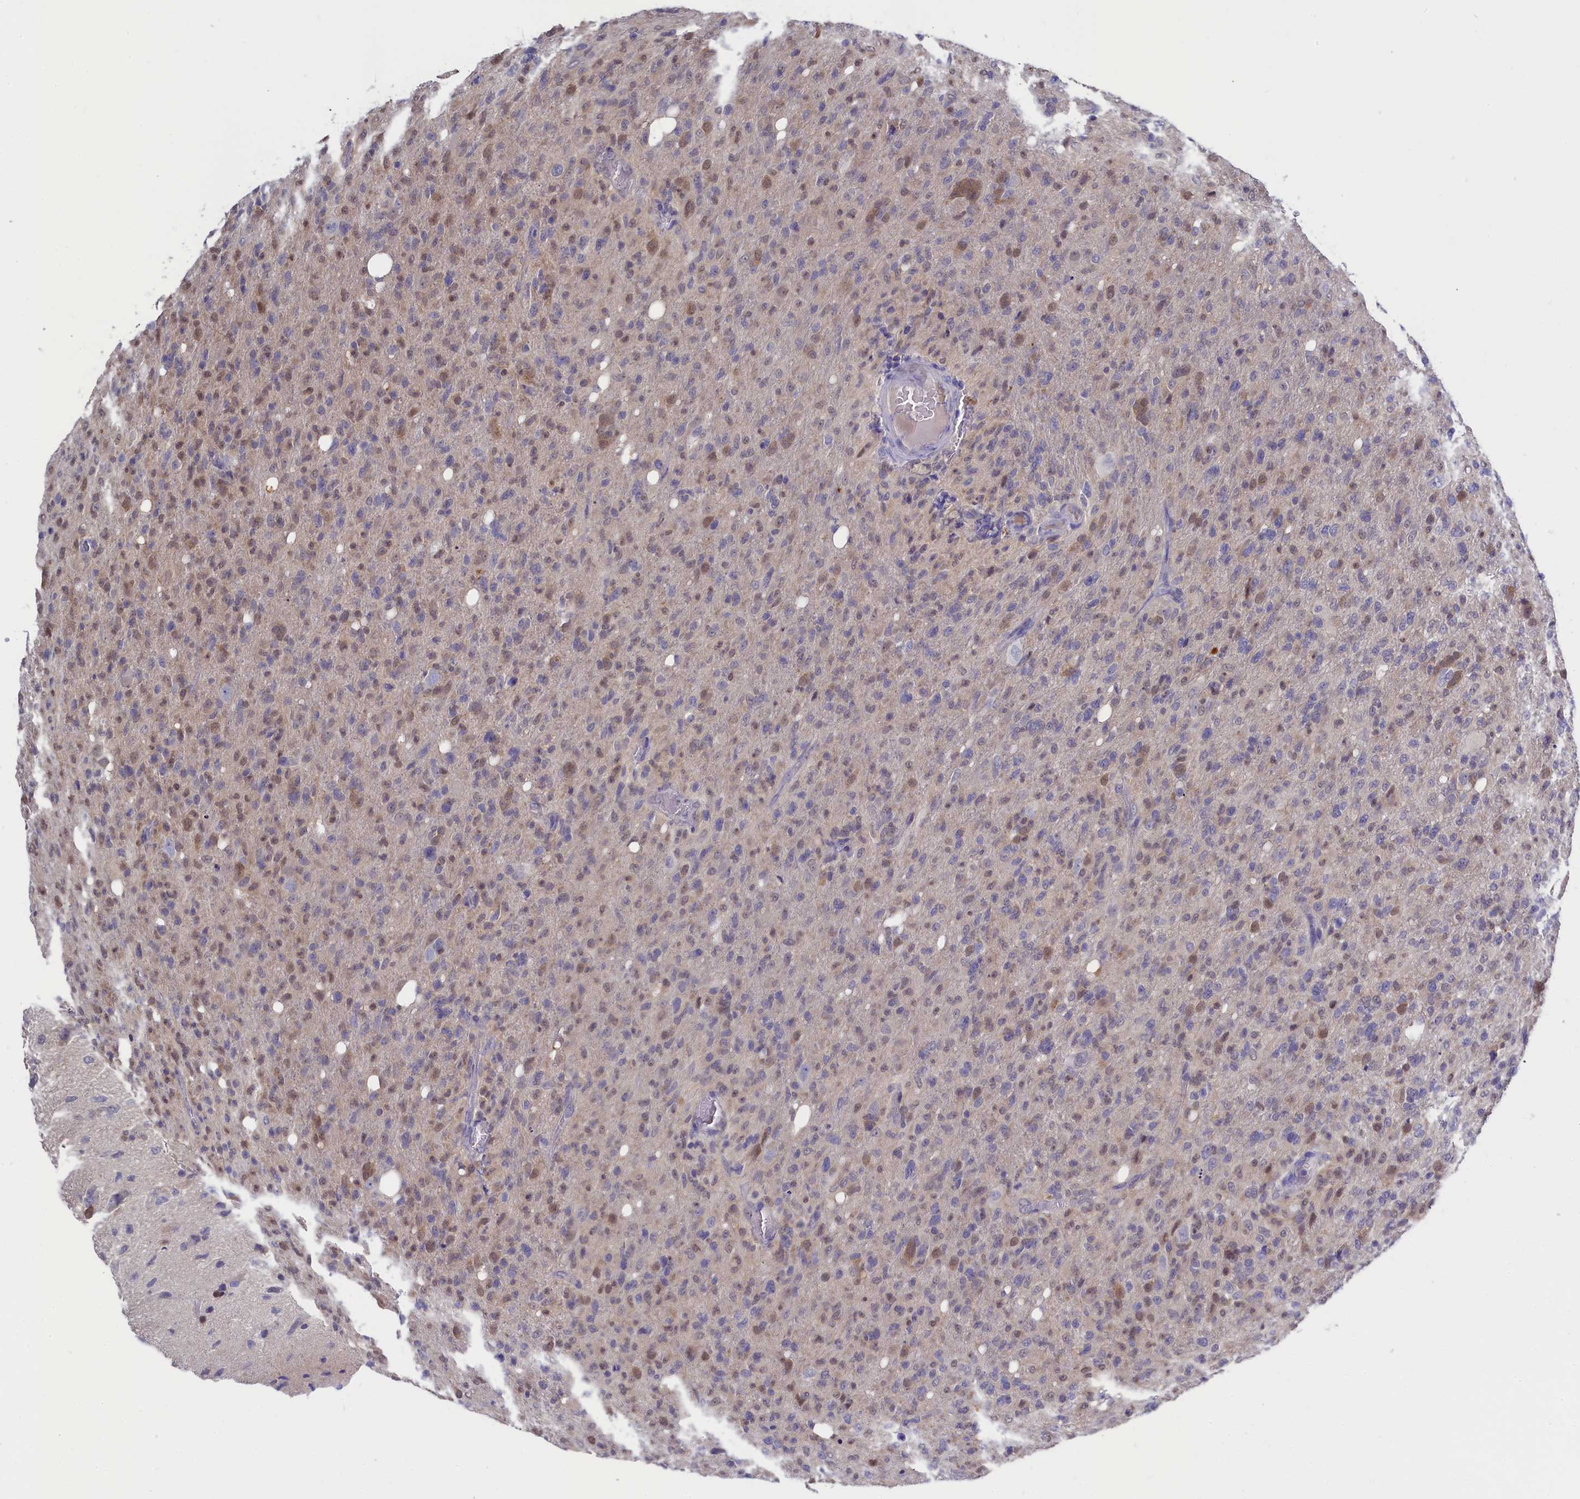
{"staining": {"intensity": "weak", "quantity": "<25%", "location": "cytoplasmic/membranous,nuclear"}, "tissue": "glioma", "cell_type": "Tumor cells", "image_type": "cancer", "snomed": [{"axis": "morphology", "description": "Glioma, malignant, High grade"}, {"axis": "topography", "description": "Brain"}], "caption": "A micrograph of human high-grade glioma (malignant) is negative for staining in tumor cells.", "gene": "C11orf54", "patient": {"sex": "female", "age": 57}}